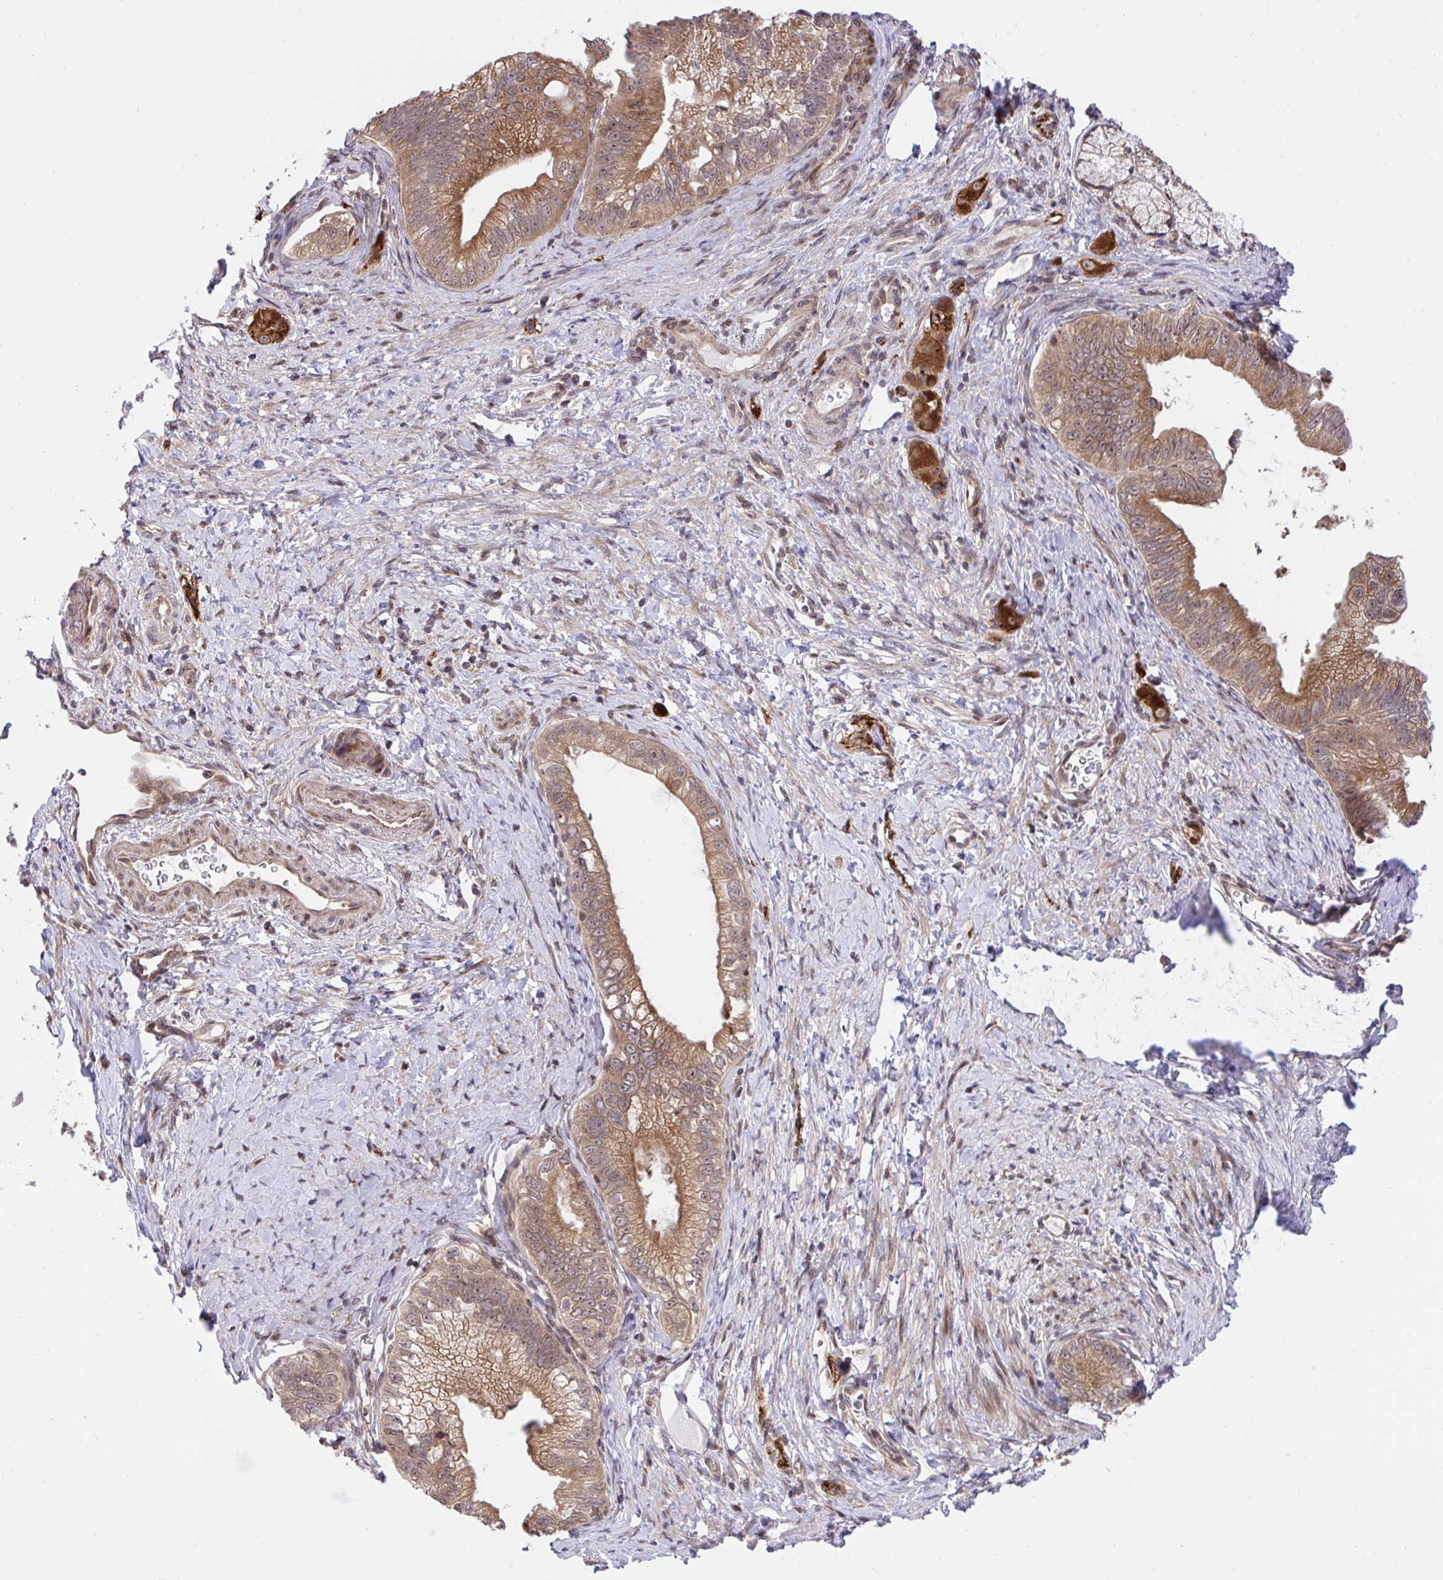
{"staining": {"intensity": "moderate", "quantity": ">75%", "location": "cytoplasmic/membranous"}, "tissue": "pancreatic cancer", "cell_type": "Tumor cells", "image_type": "cancer", "snomed": [{"axis": "morphology", "description": "Adenocarcinoma, NOS"}, {"axis": "topography", "description": "Pancreas"}], "caption": "Human pancreatic cancer stained with a protein marker demonstrates moderate staining in tumor cells.", "gene": "ERI1", "patient": {"sex": "male", "age": 70}}